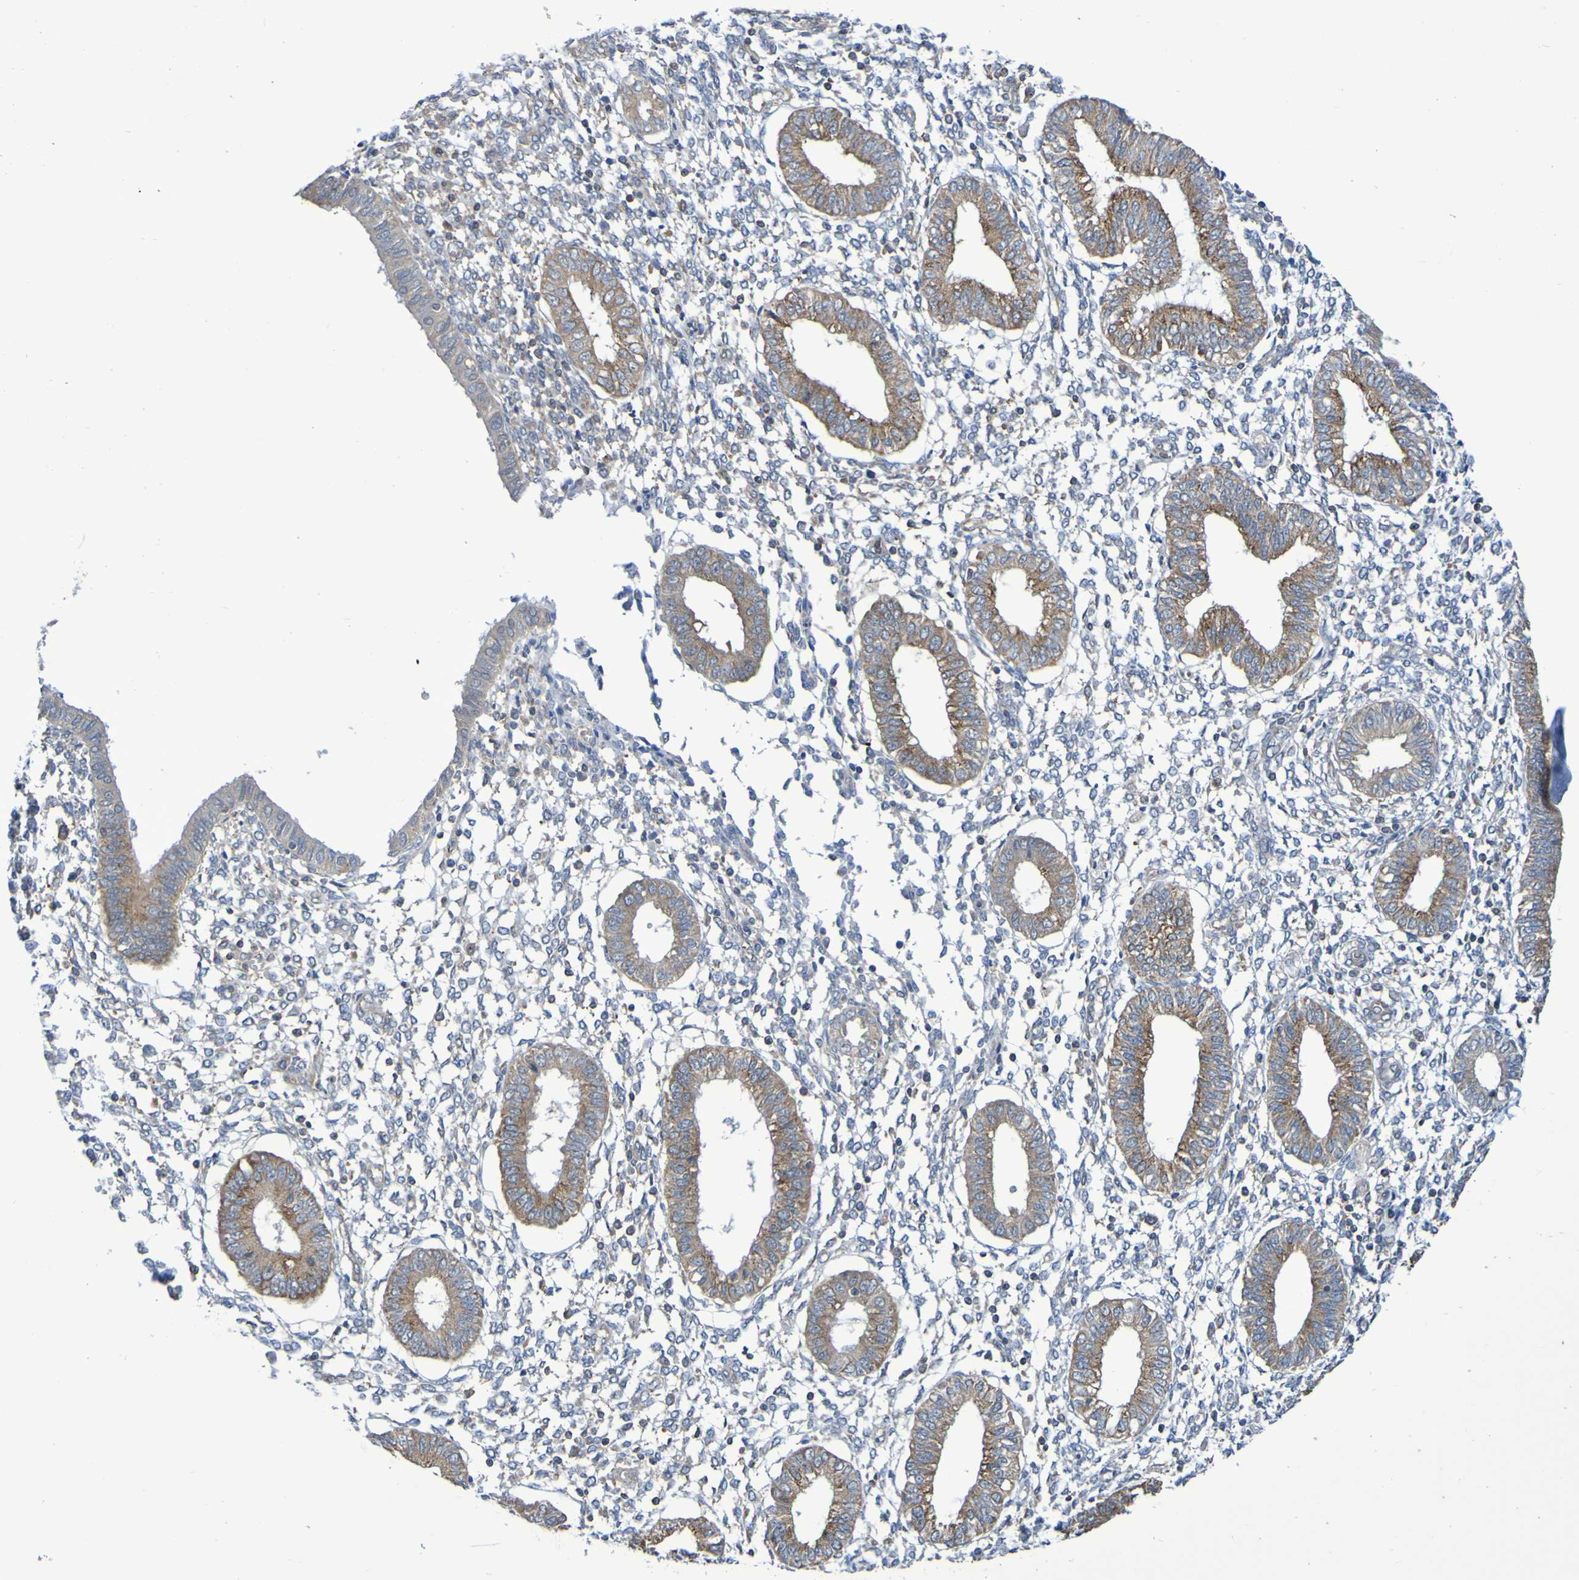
{"staining": {"intensity": "weak", "quantity": "<25%", "location": "cytoplasmic/membranous"}, "tissue": "endometrium", "cell_type": "Cells in endometrial stroma", "image_type": "normal", "snomed": [{"axis": "morphology", "description": "Normal tissue, NOS"}, {"axis": "topography", "description": "Endometrium"}], "caption": "DAB immunohistochemical staining of benign human endometrium shows no significant expression in cells in endometrial stroma.", "gene": "LMBRD2", "patient": {"sex": "female", "age": 50}}